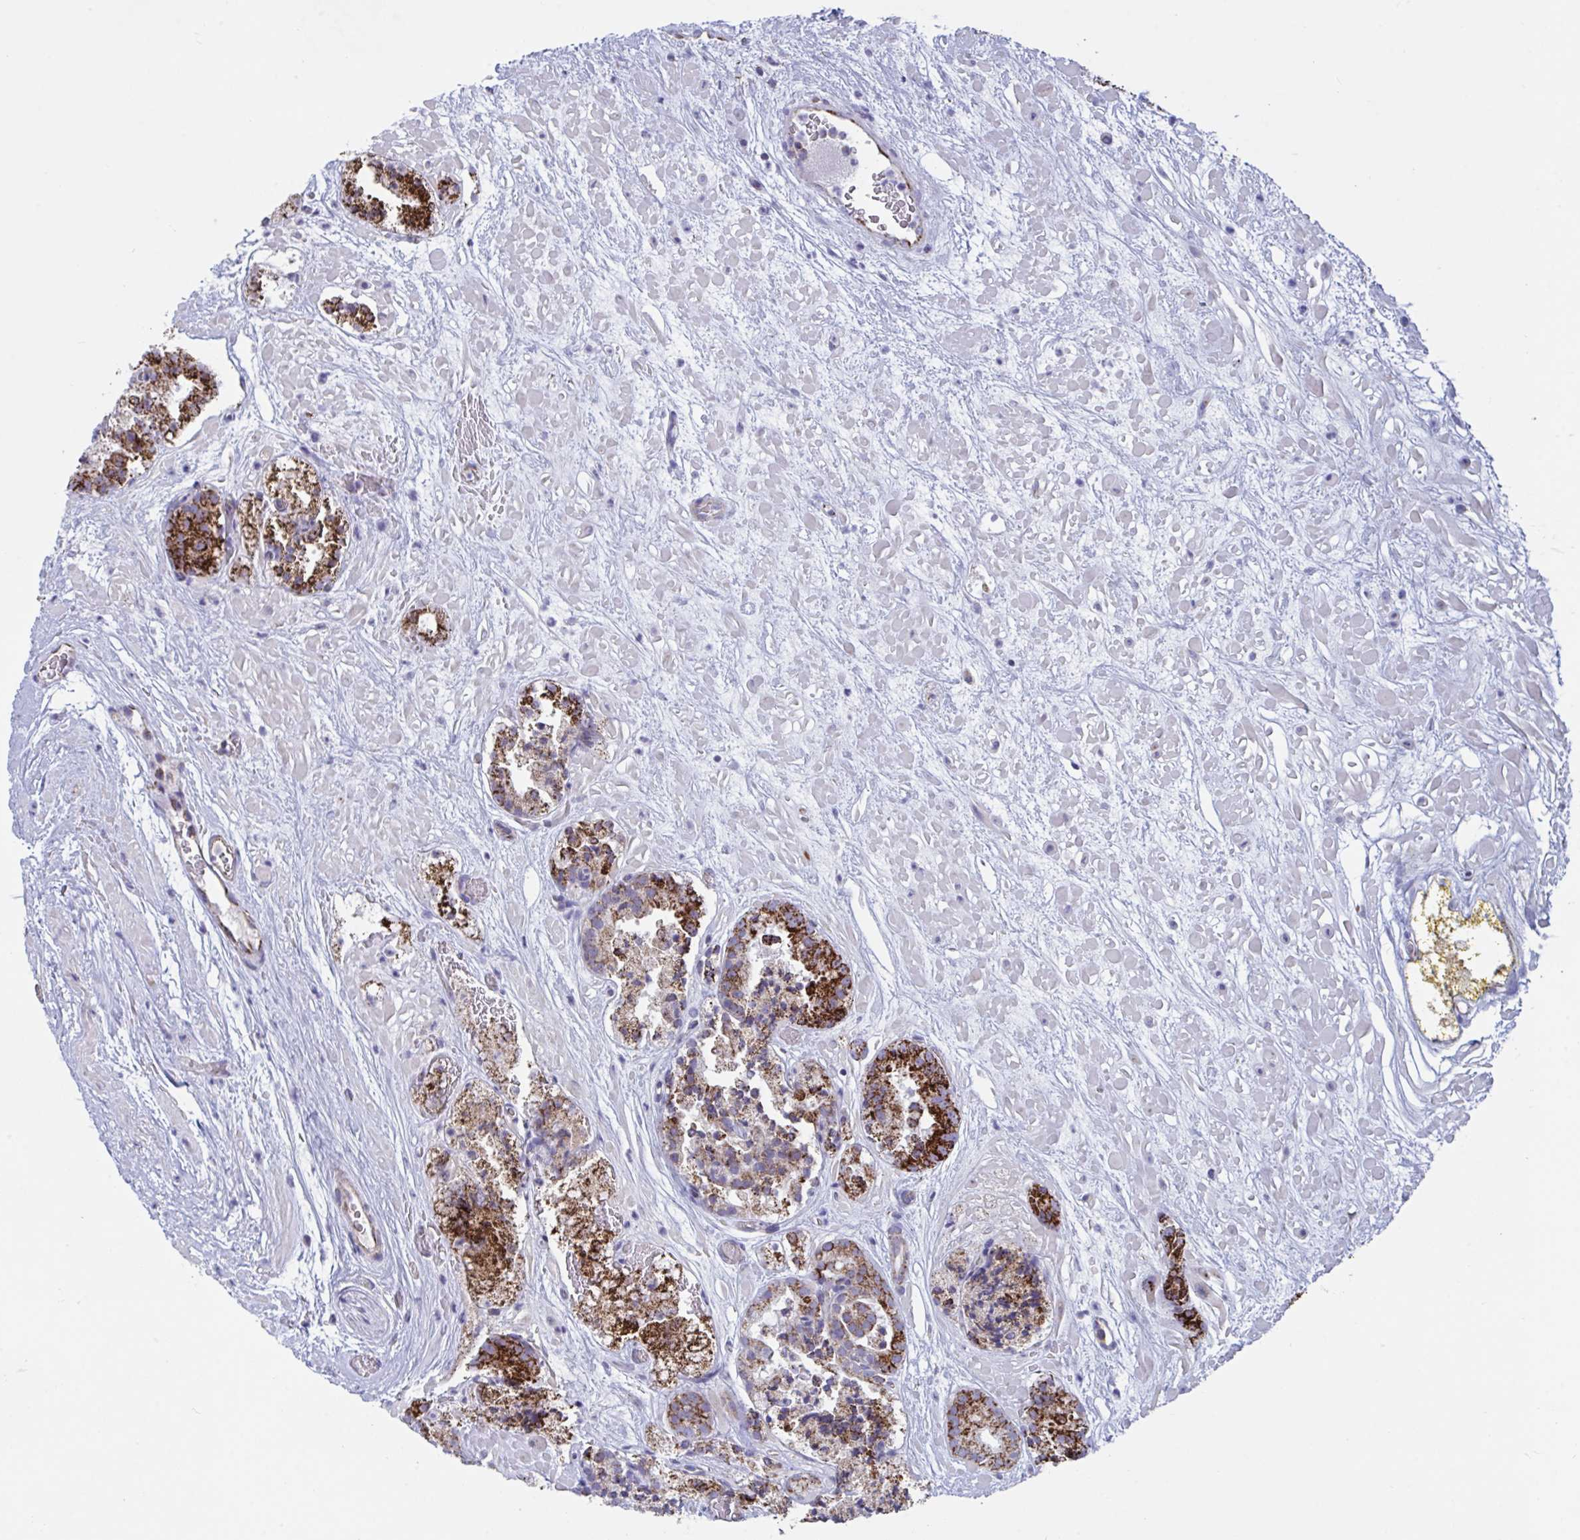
{"staining": {"intensity": "strong", "quantity": ">75%", "location": "cytoplasmic/membranous"}, "tissue": "prostate cancer", "cell_type": "Tumor cells", "image_type": "cancer", "snomed": [{"axis": "morphology", "description": "Adenocarcinoma, High grade"}, {"axis": "topography", "description": "Prostate"}], "caption": "An immunohistochemistry (IHC) image of tumor tissue is shown. Protein staining in brown labels strong cytoplasmic/membranous positivity in prostate cancer within tumor cells. (IHC, brightfield microscopy, high magnification).", "gene": "BCAT2", "patient": {"sex": "male", "age": 66}}